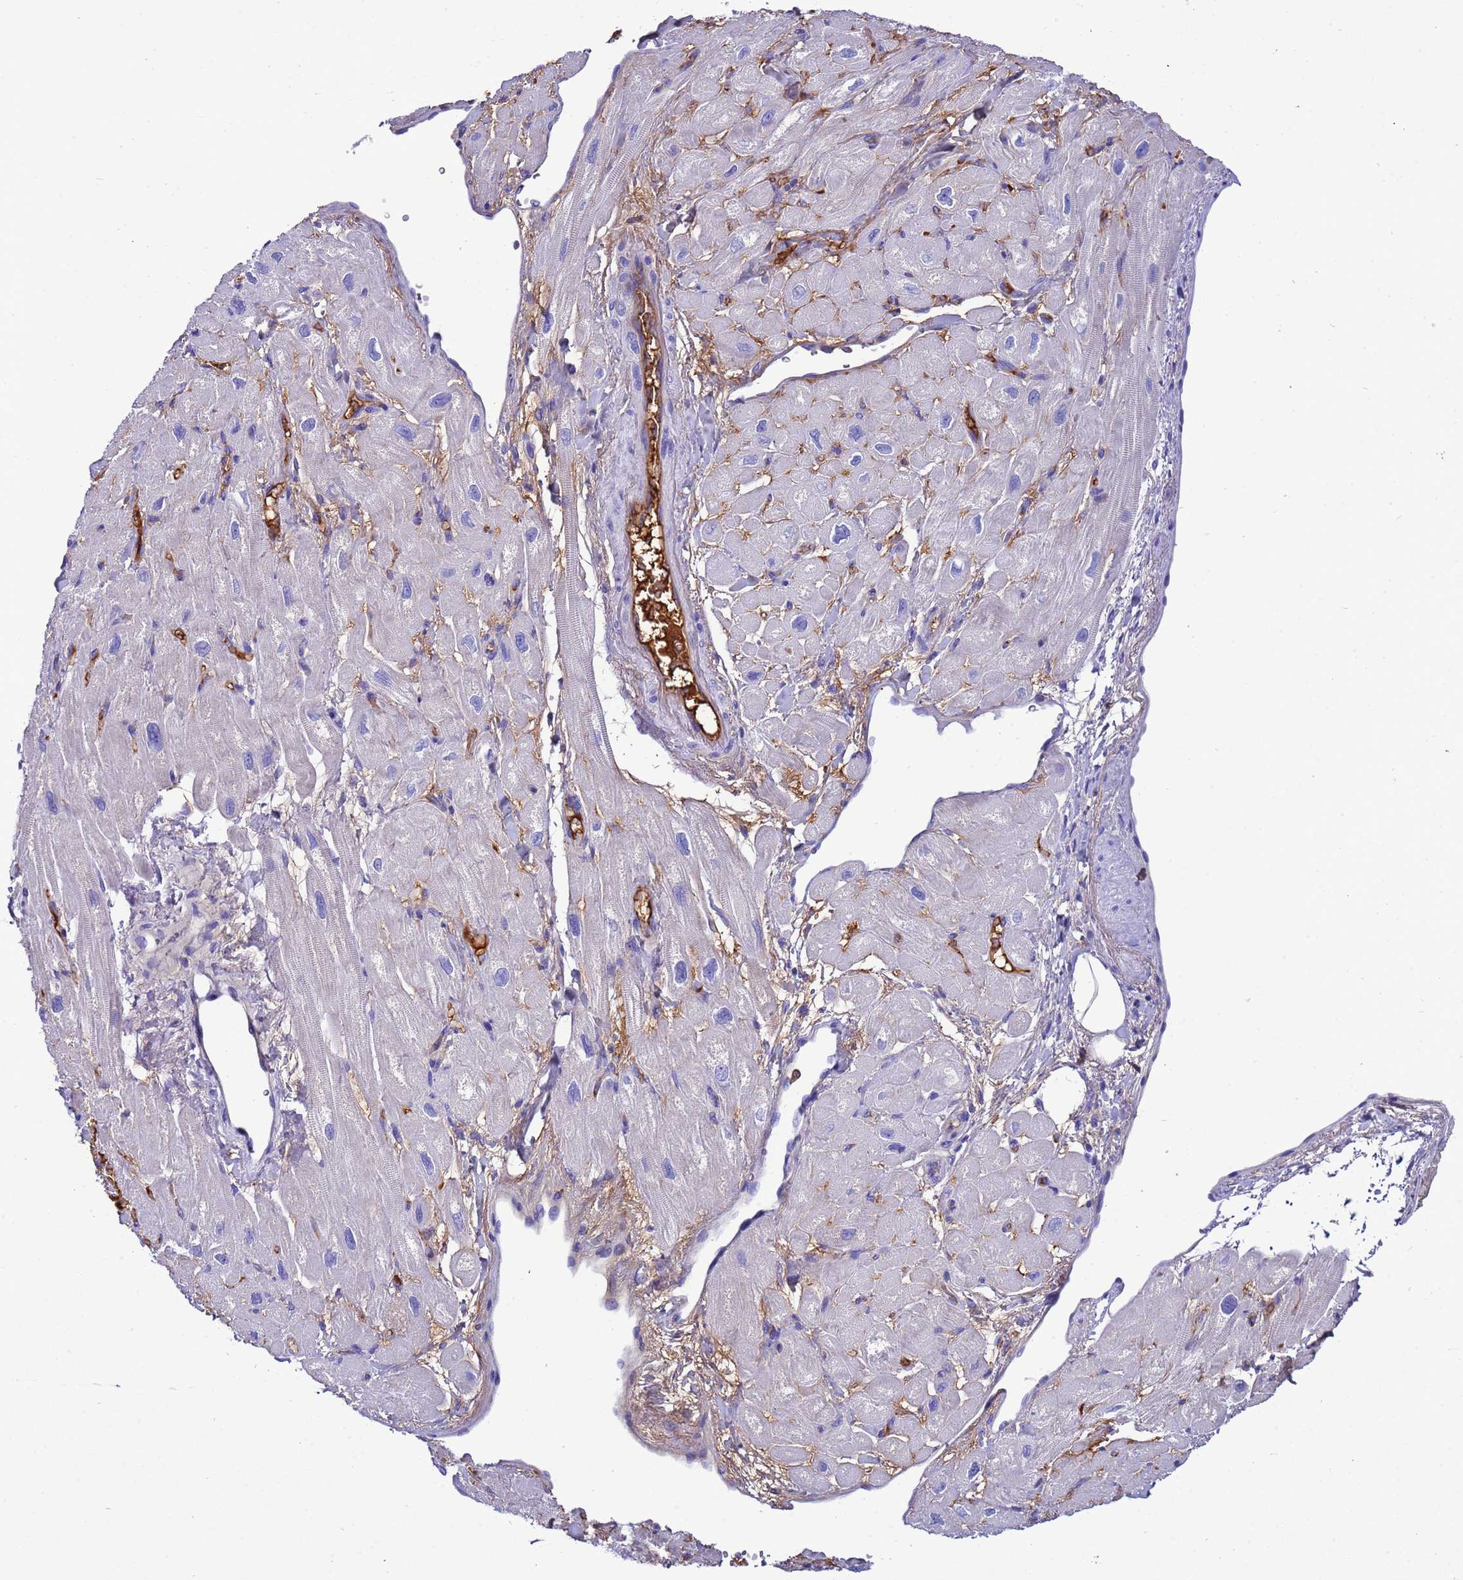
{"staining": {"intensity": "moderate", "quantity": "<25%", "location": "nuclear"}, "tissue": "heart muscle", "cell_type": "Cardiomyocytes", "image_type": "normal", "snomed": [{"axis": "morphology", "description": "Normal tissue, NOS"}, {"axis": "topography", "description": "Heart"}], "caption": "IHC histopathology image of normal heart muscle: human heart muscle stained using immunohistochemistry (IHC) displays low levels of moderate protein expression localized specifically in the nuclear of cardiomyocytes, appearing as a nuclear brown color.", "gene": "H1", "patient": {"sex": "male", "age": 65}}